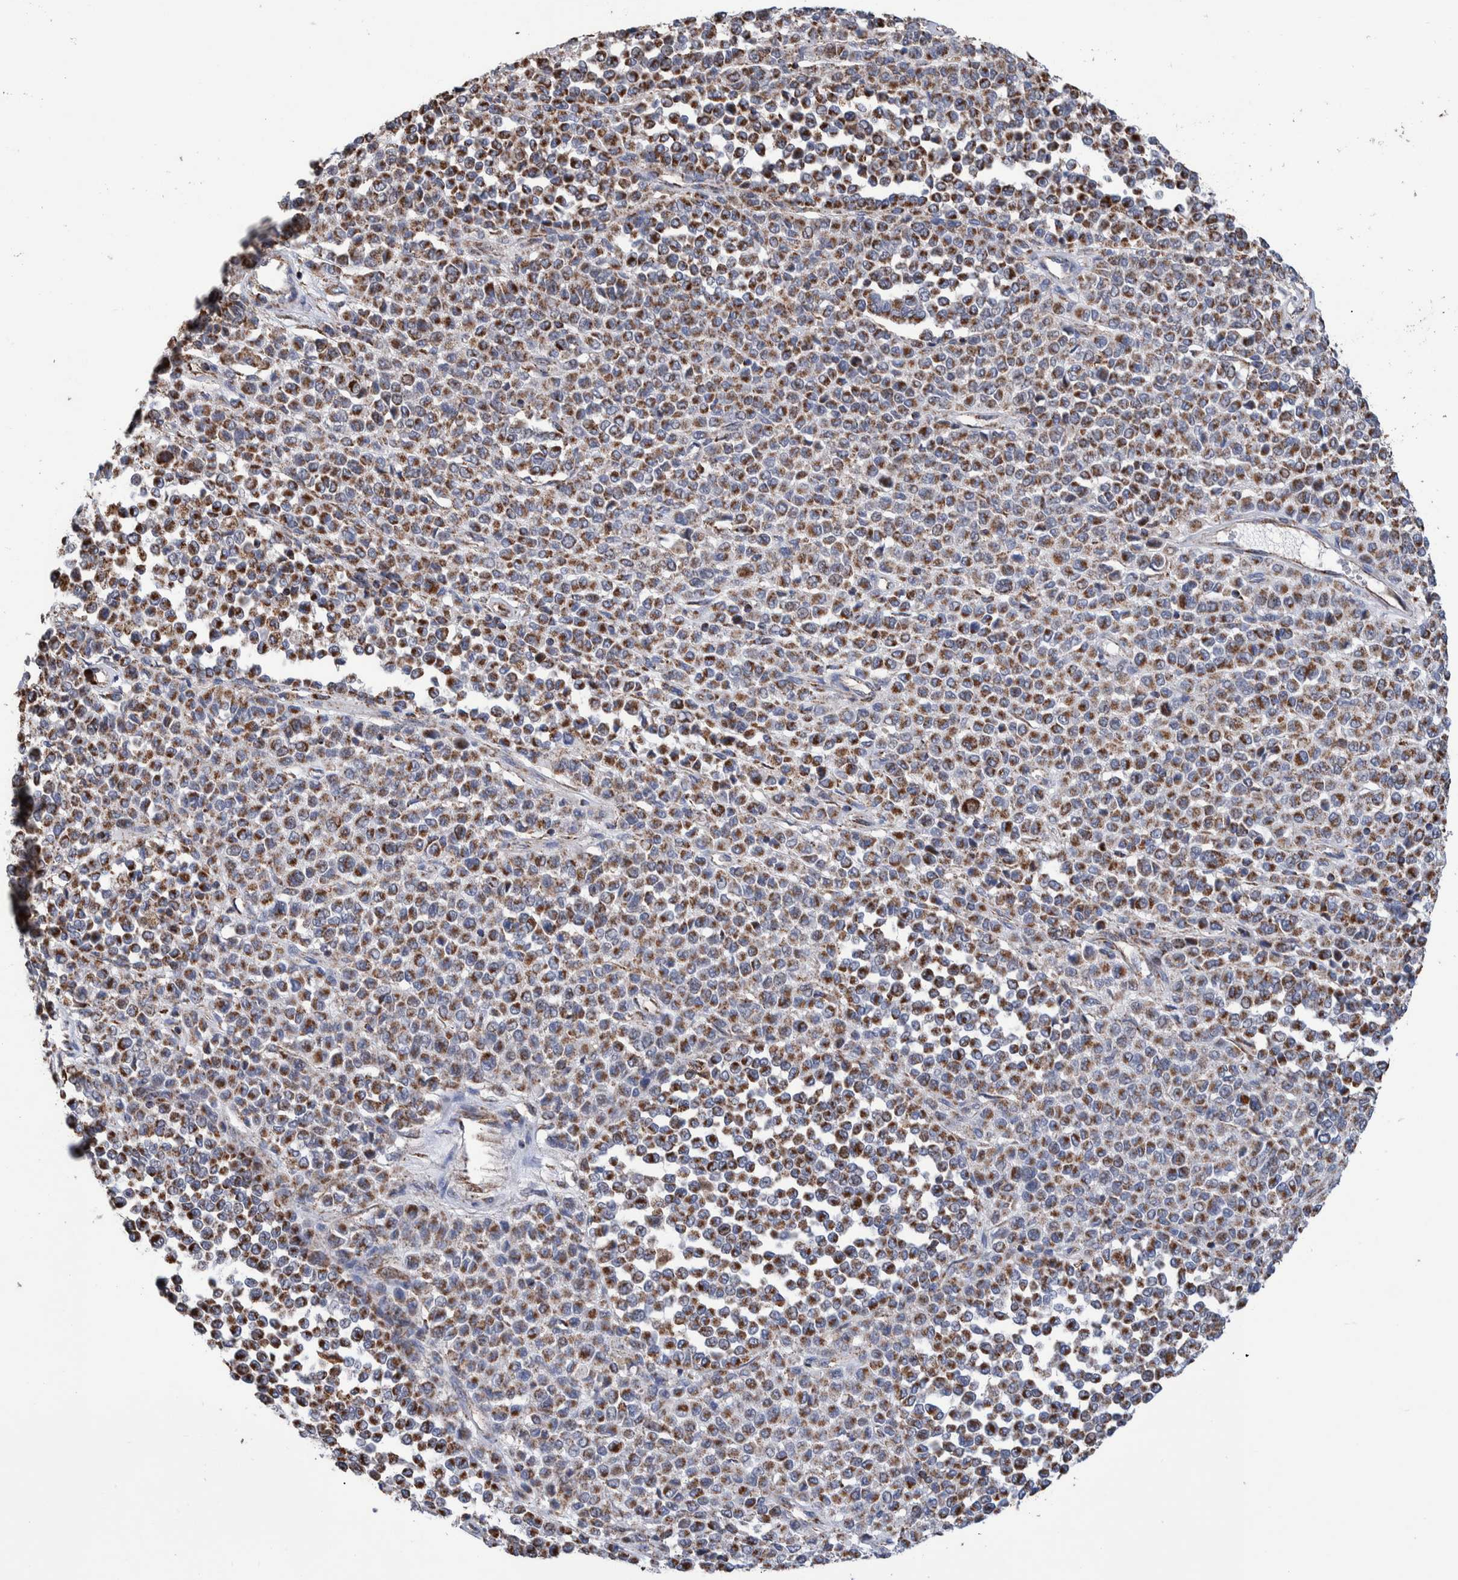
{"staining": {"intensity": "moderate", "quantity": ">75%", "location": "cytoplasmic/membranous"}, "tissue": "melanoma", "cell_type": "Tumor cells", "image_type": "cancer", "snomed": [{"axis": "morphology", "description": "Malignant melanoma, Metastatic site"}, {"axis": "topography", "description": "Pancreas"}], "caption": "Melanoma tissue demonstrates moderate cytoplasmic/membranous positivity in about >75% of tumor cells, visualized by immunohistochemistry.", "gene": "DECR1", "patient": {"sex": "female", "age": 30}}